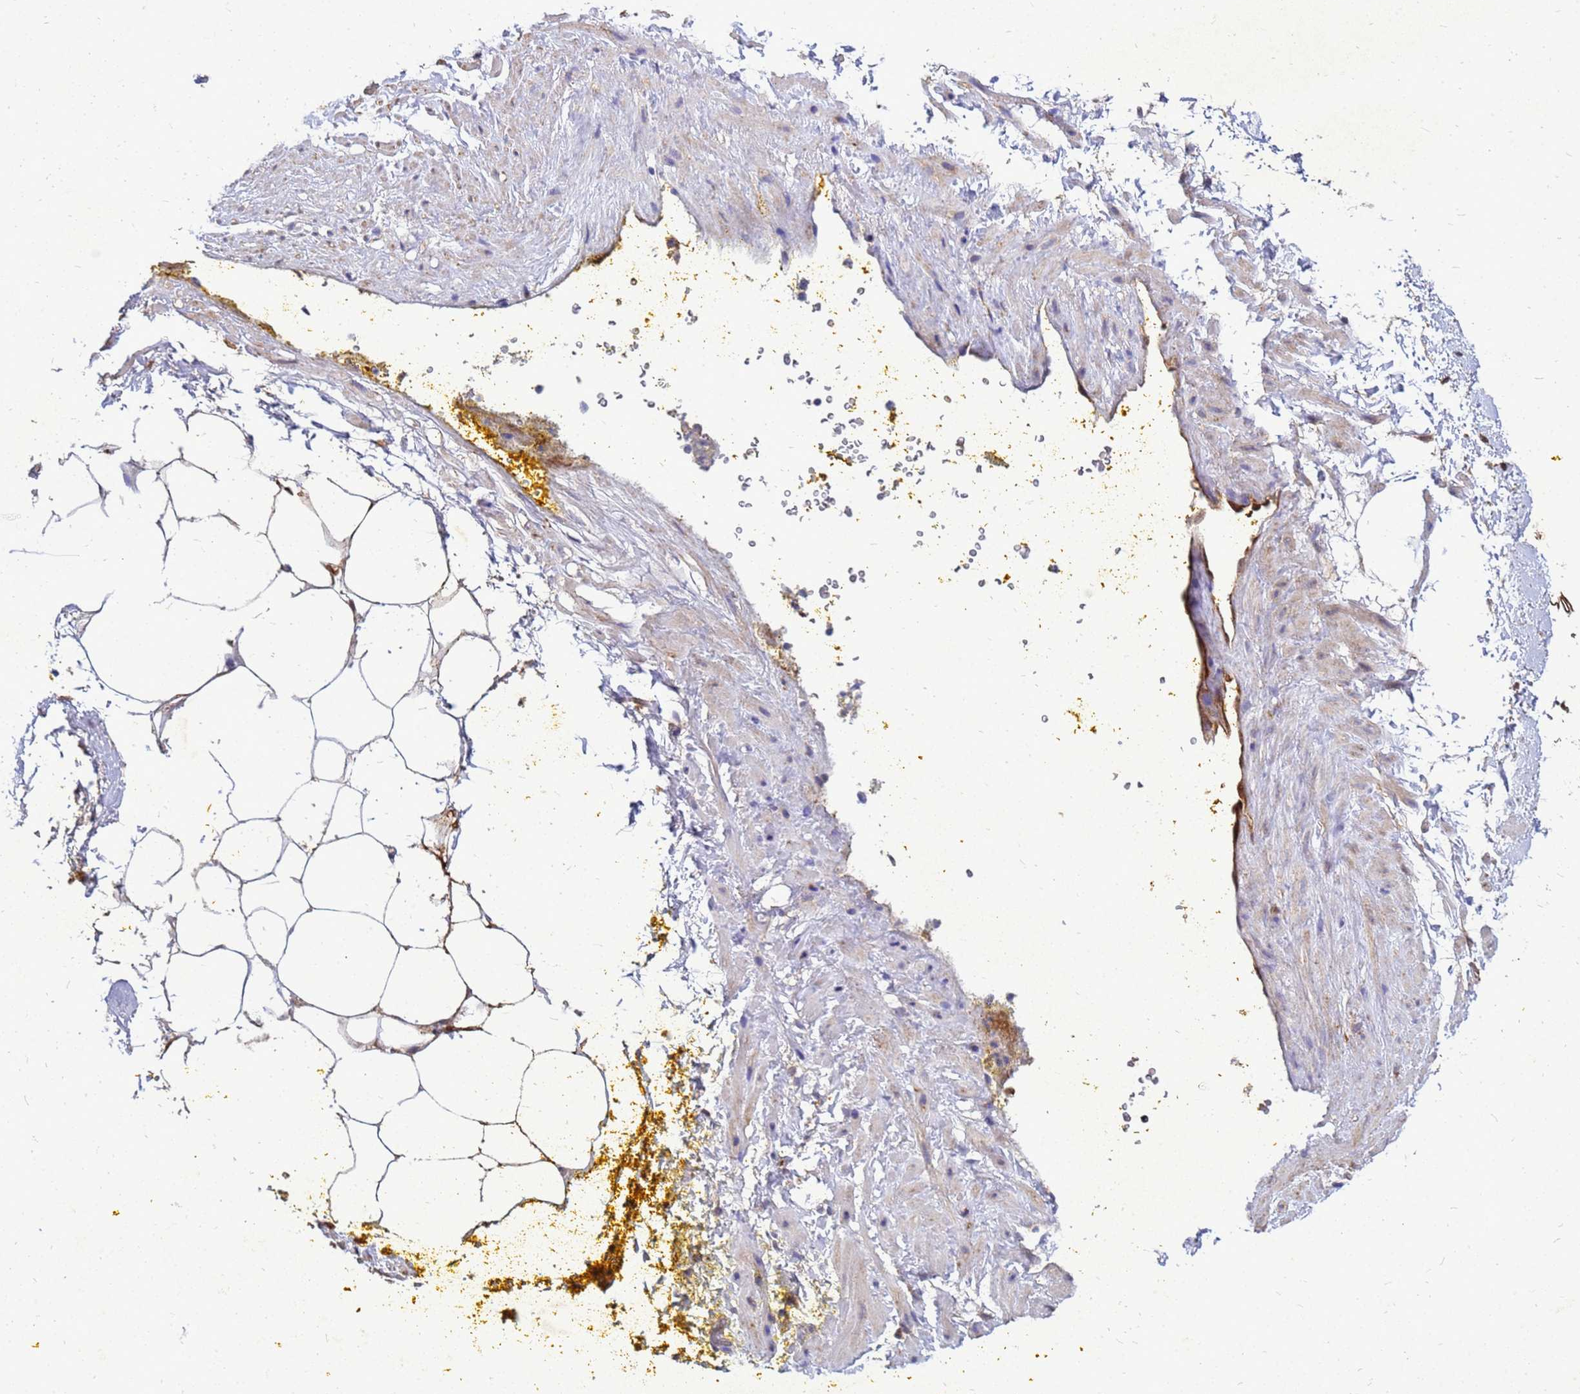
{"staining": {"intensity": "moderate", "quantity": ">75%", "location": "cytoplasmic/membranous"}, "tissue": "adipose tissue", "cell_type": "Adipocytes", "image_type": "normal", "snomed": [{"axis": "morphology", "description": "Normal tissue, NOS"}, {"axis": "morphology", "description": "Adenocarcinoma, Low grade"}, {"axis": "topography", "description": "Prostate"}, {"axis": "topography", "description": "Peripheral nerve tissue"}], "caption": "Moderate cytoplasmic/membranous expression for a protein is present in approximately >75% of adipocytes of unremarkable adipose tissue using immunohistochemistry.", "gene": "AKR1C1", "patient": {"sex": "male", "age": 63}}